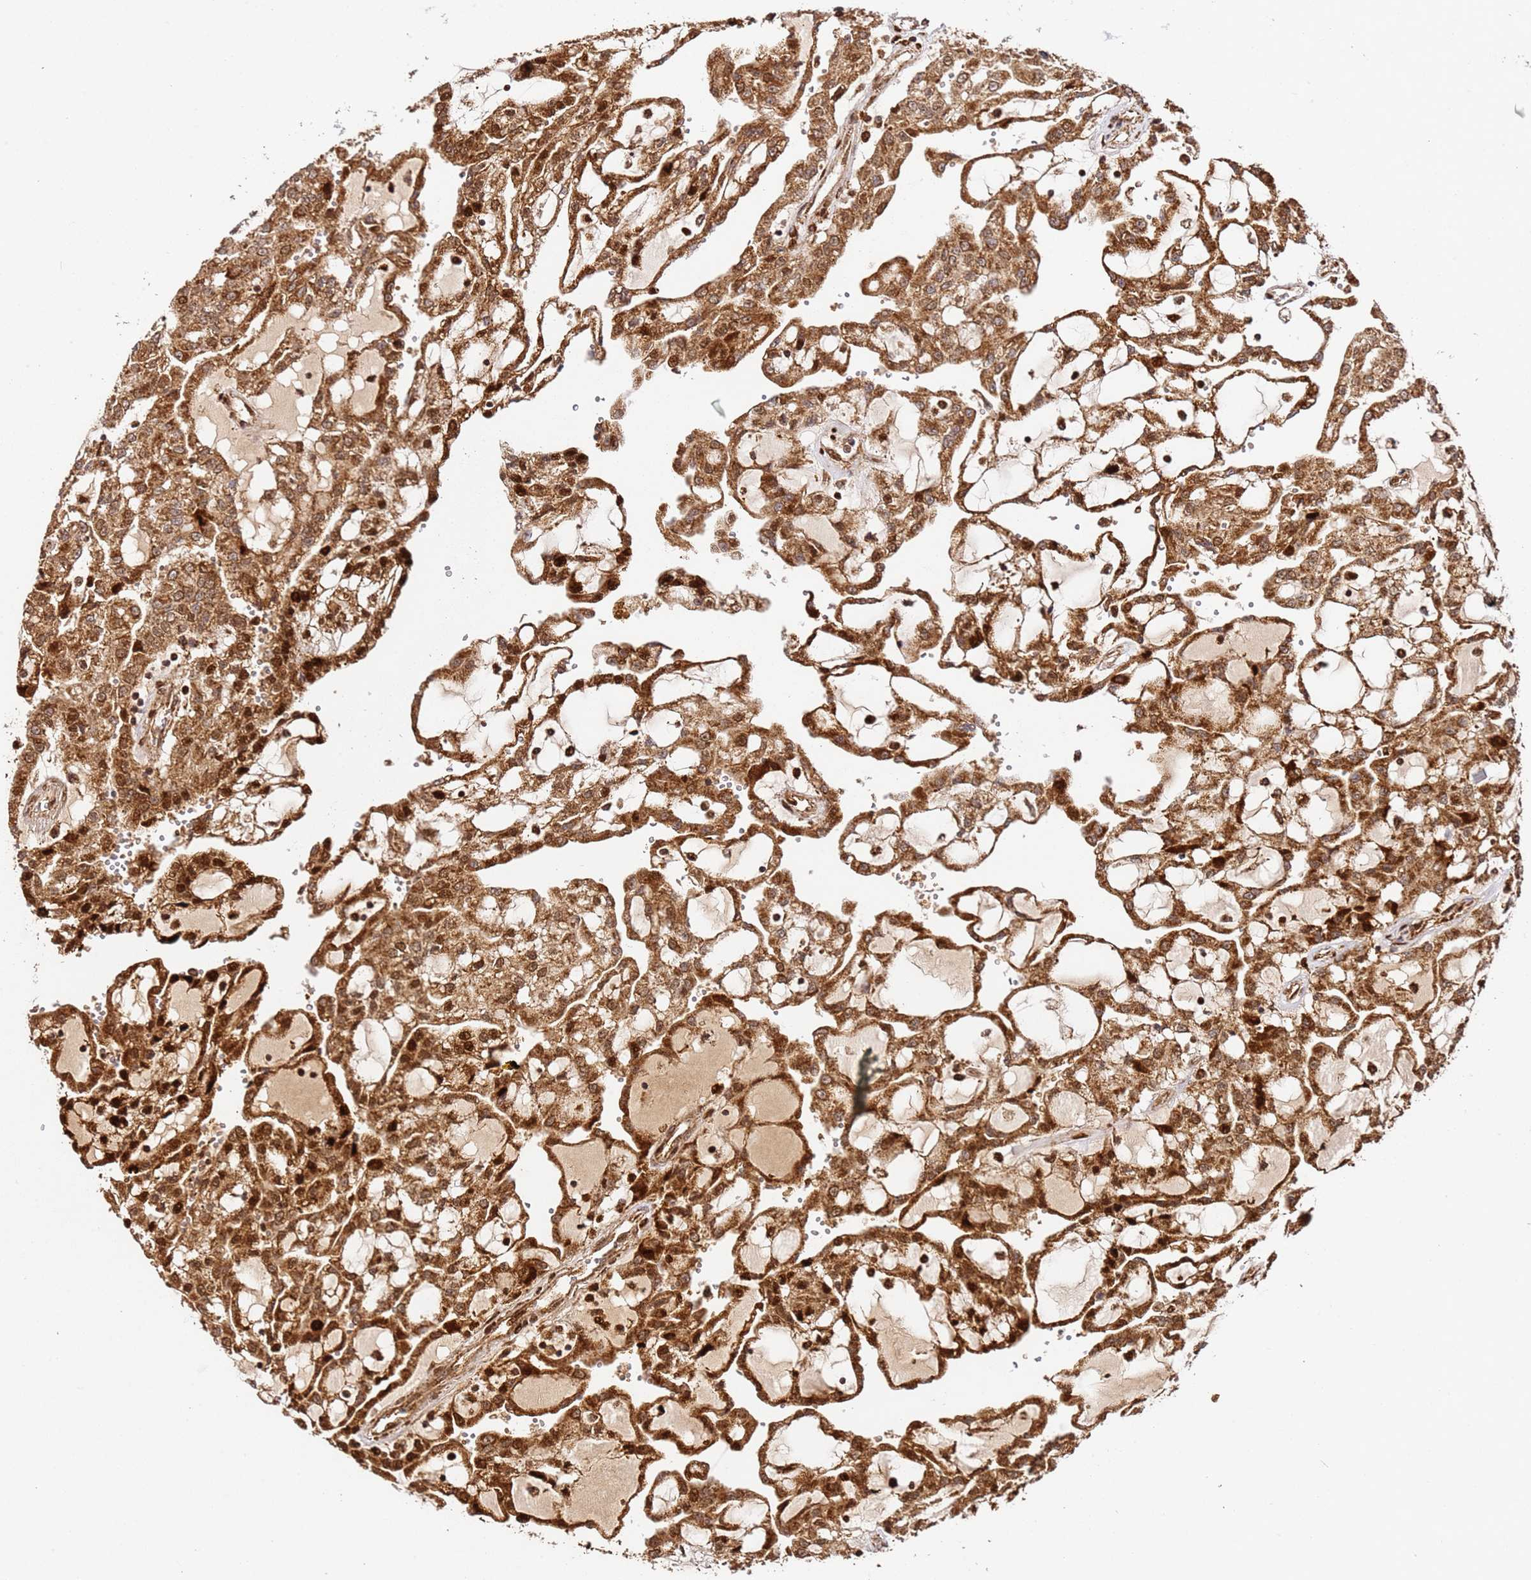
{"staining": {"intensity": "strong", "quantity": ">75%", "location": "cytoplasmic/membranous,nuclear"}, "tissue": "renal cancer", "cell_type": "Tumor cells", "image_type": "cancer", "snomed": [{"axis": "morphology", "description": "Adenocarcinoma, NOS"}, {"axis": "topography", "description": "Kidney"}], "caption": "Renal cancer stained for a protein demonstrates strong cytoplasmic/membranous and nuclear positivity in tumor cells.", "gene": "SMOX", "patient": {"sex": "male", "age": 63}}